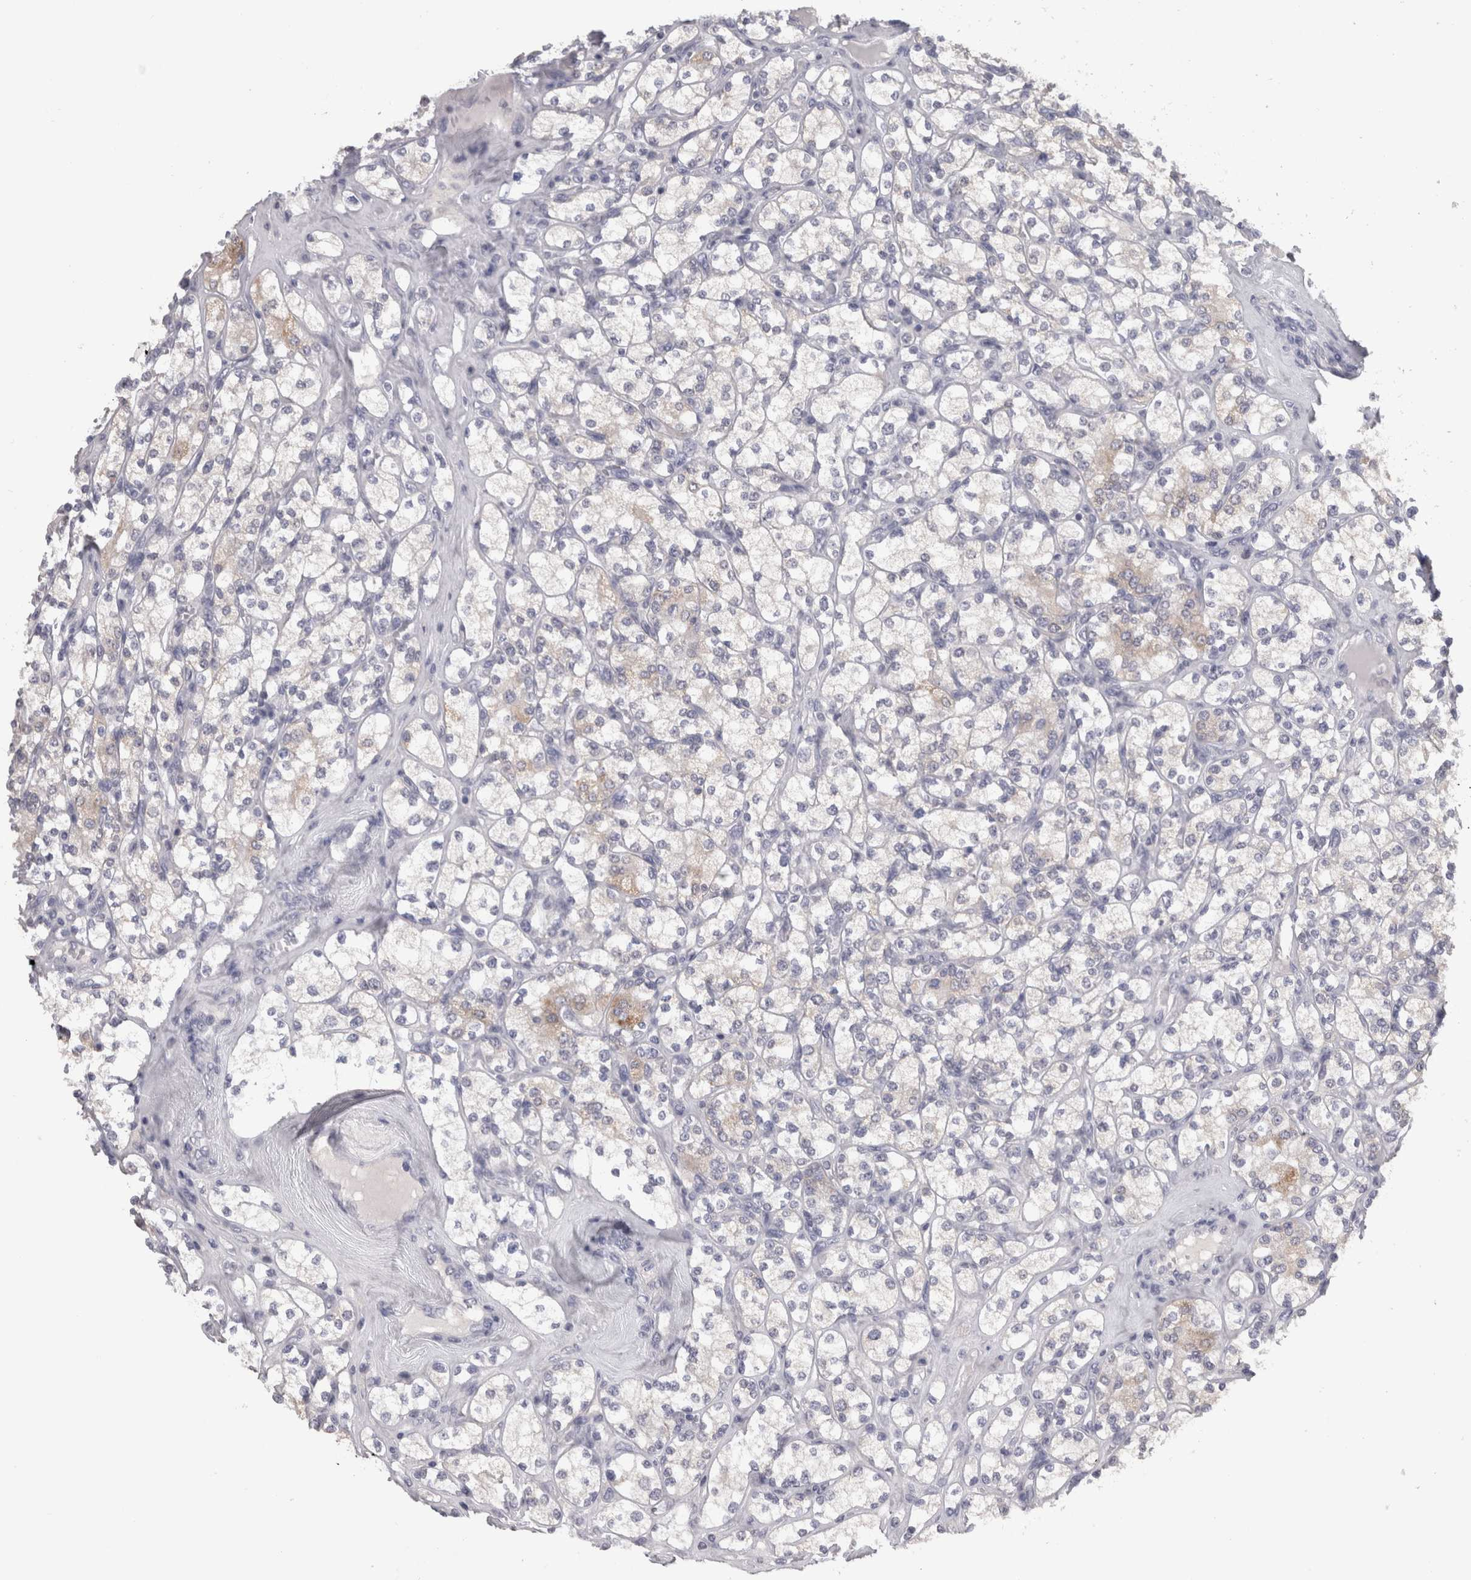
{"staining": {"intensity": "negative", "quantity": "none", "location": "none"}, "tissue": "renal cancer", "cell_type": "Tumor cells", "image_type": "cancer", "snomed": [{"axis": "morphology", "description": "Adenocarcinoma, NOS"}, {"axis": "topography", "description": "Kidney"}], "caption": "This photomicrograph is of renal cancer (adenocarcinoma) stained with immunohistochemistry to label a protein in brown with the nuclei are counter-stained blue. There is no staining in tumor cells.", "gene": "TCAP", "patient": {"sex": "male", "age": 77}}